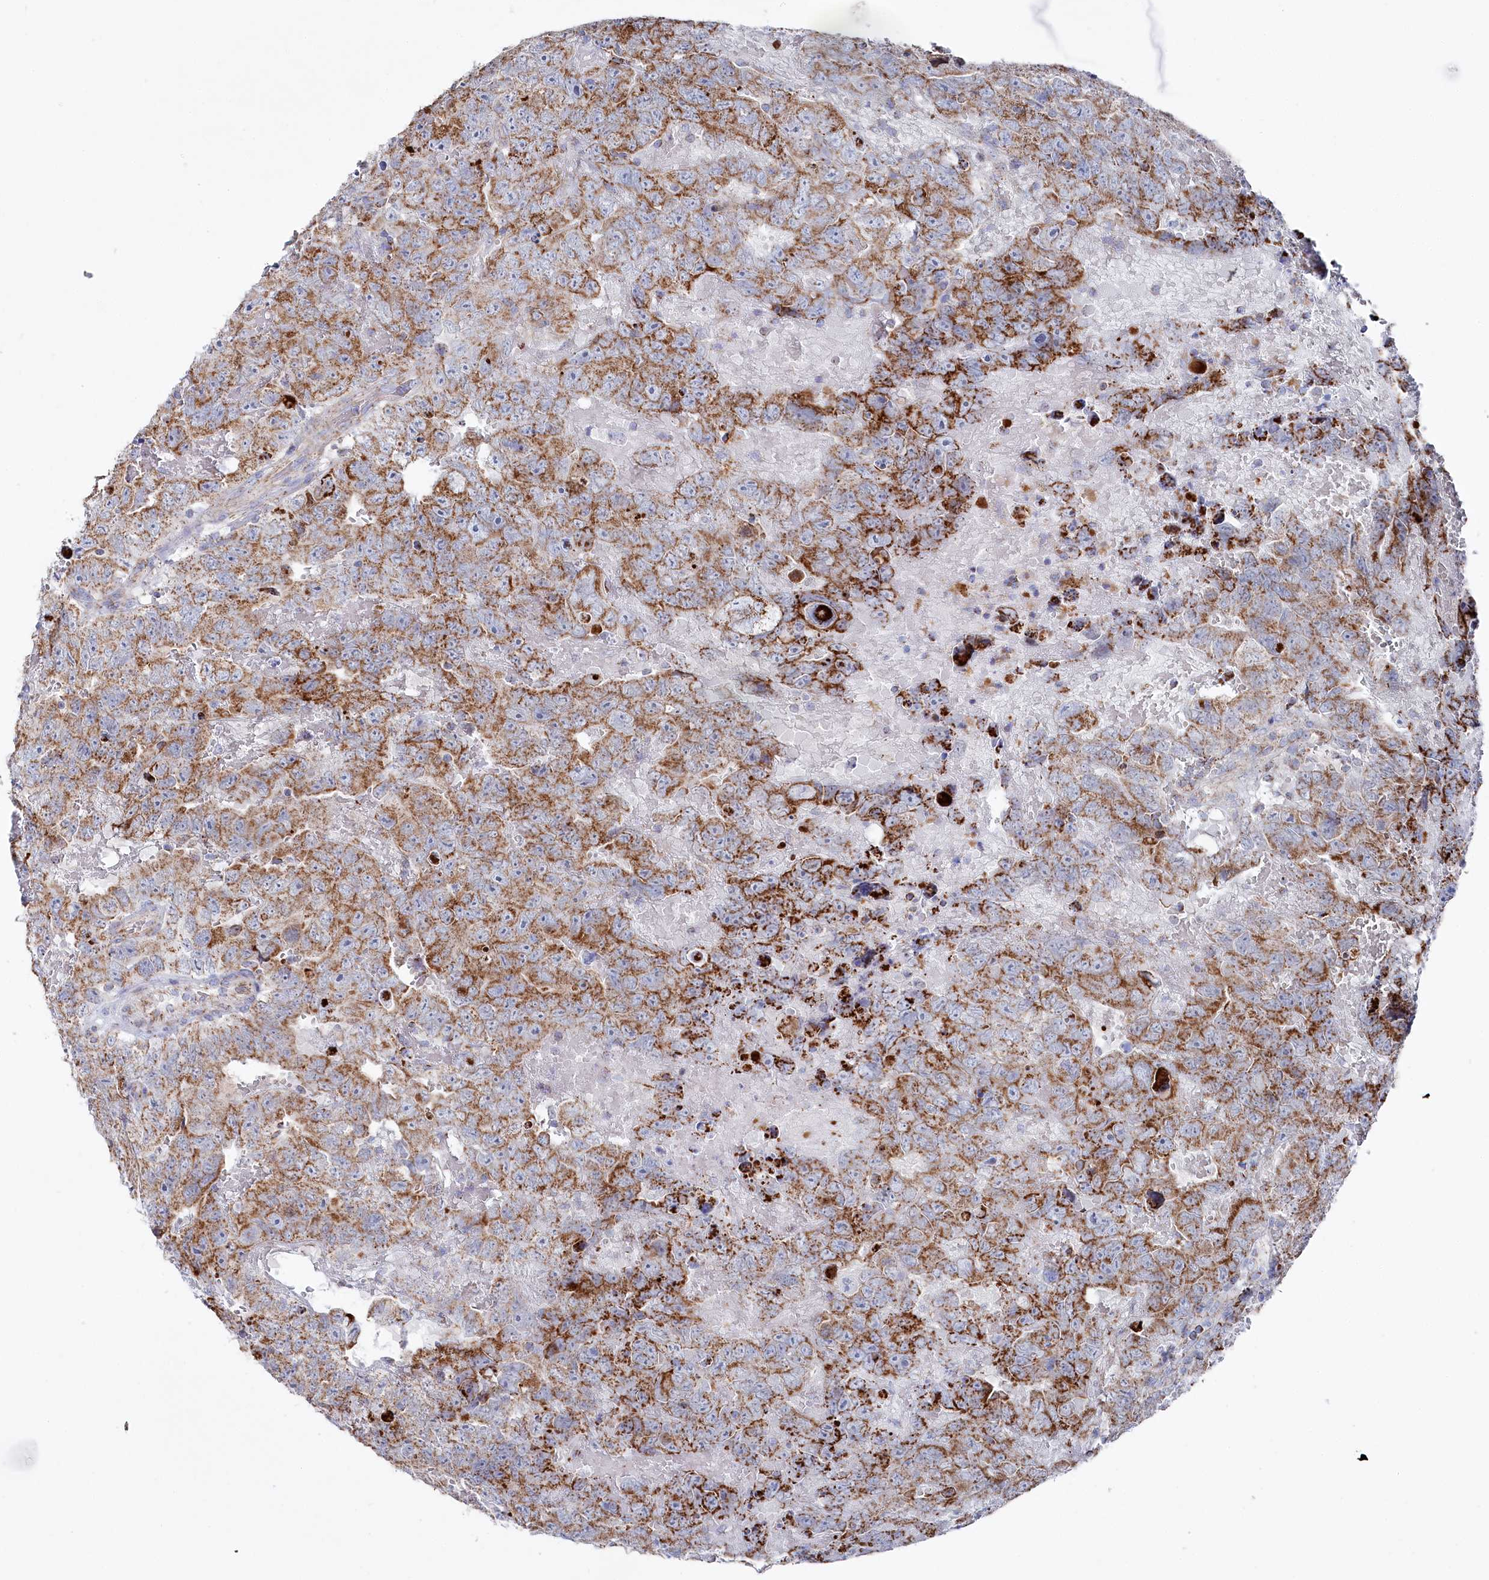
{"staining": {"intensity": "moderate", "quantity": ">75%", "location": "cytoplasmic/membranous"}, "tissue": "testis cancer", "cell_type": "Tumor cells", "image_type": "cancer", "snomed": [{"axis": "morphology", "description": "Carcinoma, Embryonal, NOS"}, {"axis": "topography", "description": "Testis"}], "caption": "A high-resolution image shows immunohistochemistry staining of testis embryonal carcinoma, which exhibits moderate cytoplasmic/membranous staining in about >75% of tumor cells. Nuclei are stained in blue.", "gene": "GLS2", "patient": {"sex": "male", "age": 45}}